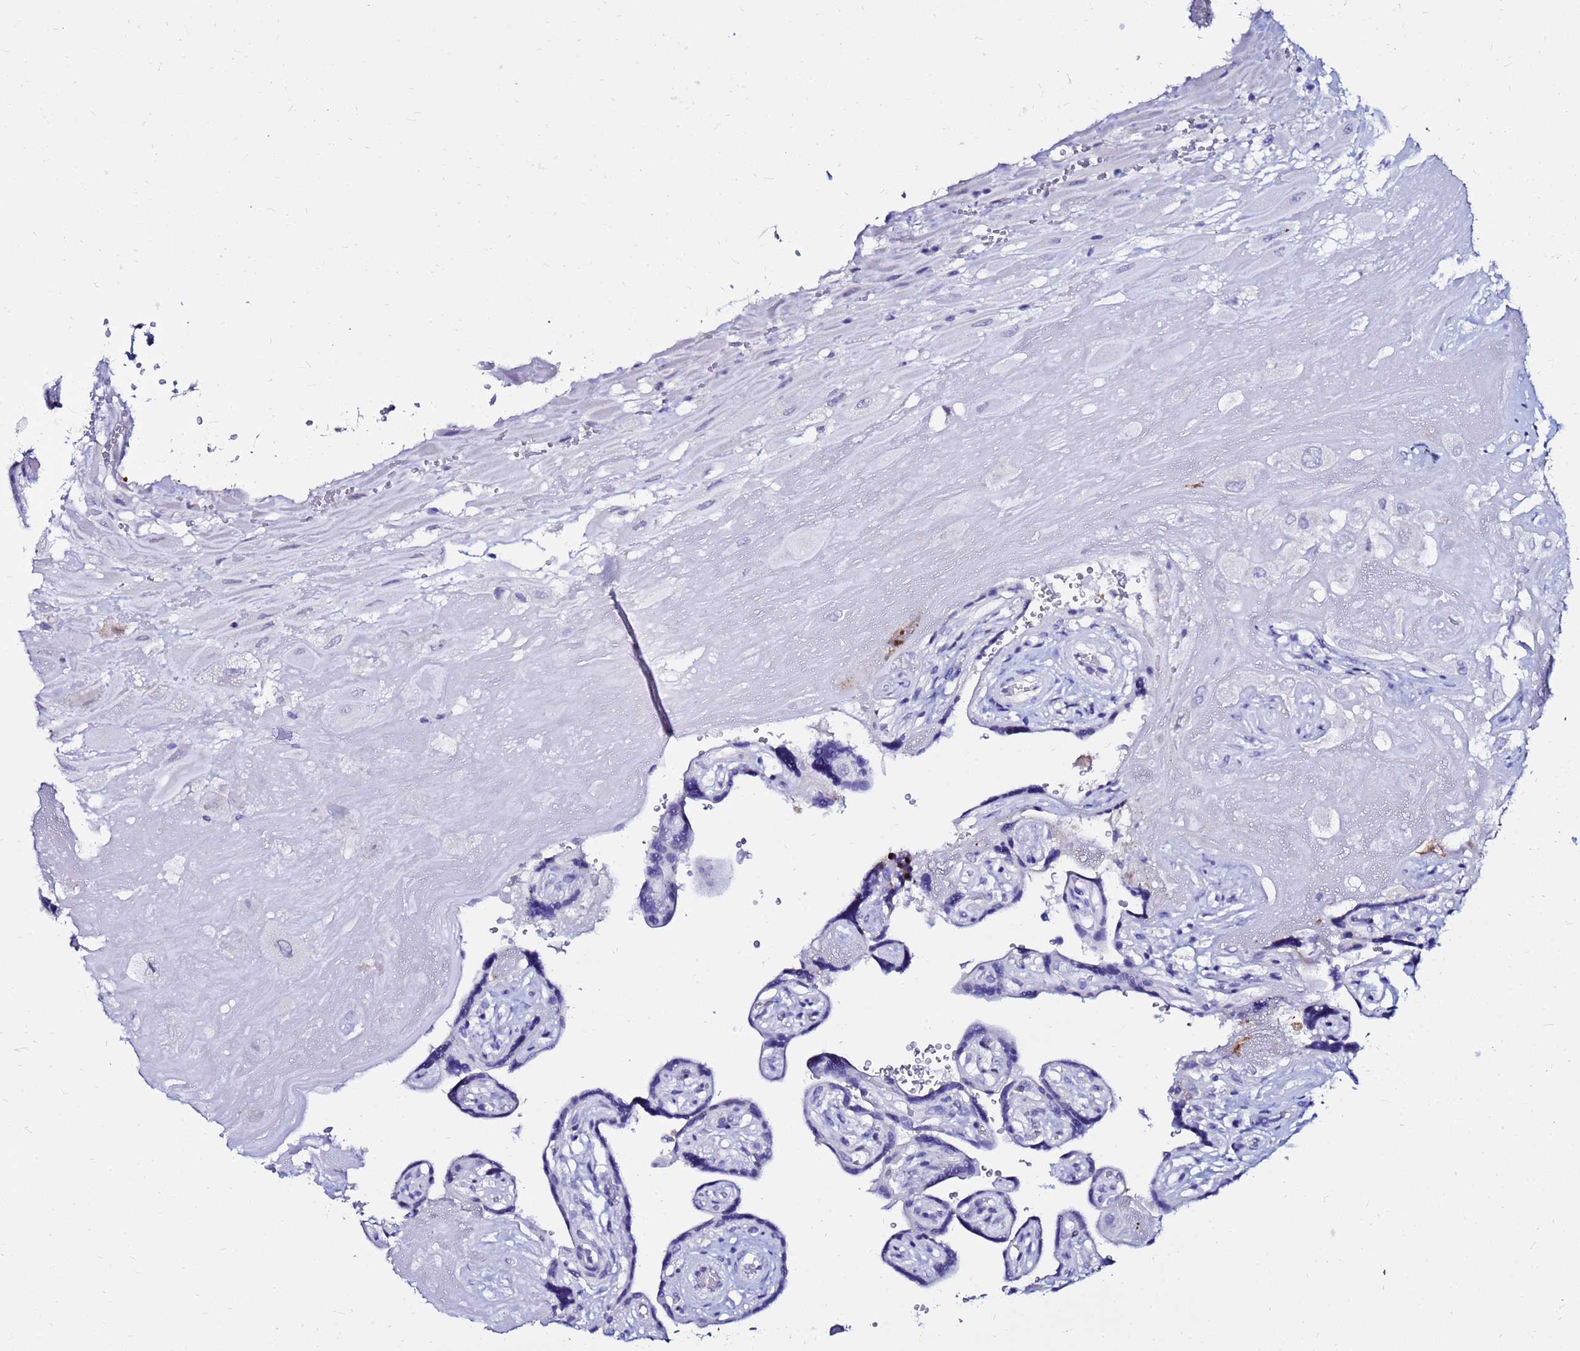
{"staining": {"intensity": "negative", "quantity": "none", "location": "none"}, "tissue": "placenta", "cell_type": "Decidual cells", "image_type": "normal", "snomed": [{"axis": "morphology", "description": "Normal tissue, NOS"}, {"axis": "topography", "description": "Placenta"}], "caption": "Immunohistochemistry micrograph of benign placenta stained for a protein (brown), which reveals no staining in decidual cells.", "gene": "PPP1R14C", "patient": {"sex": "female", "age": 32}}